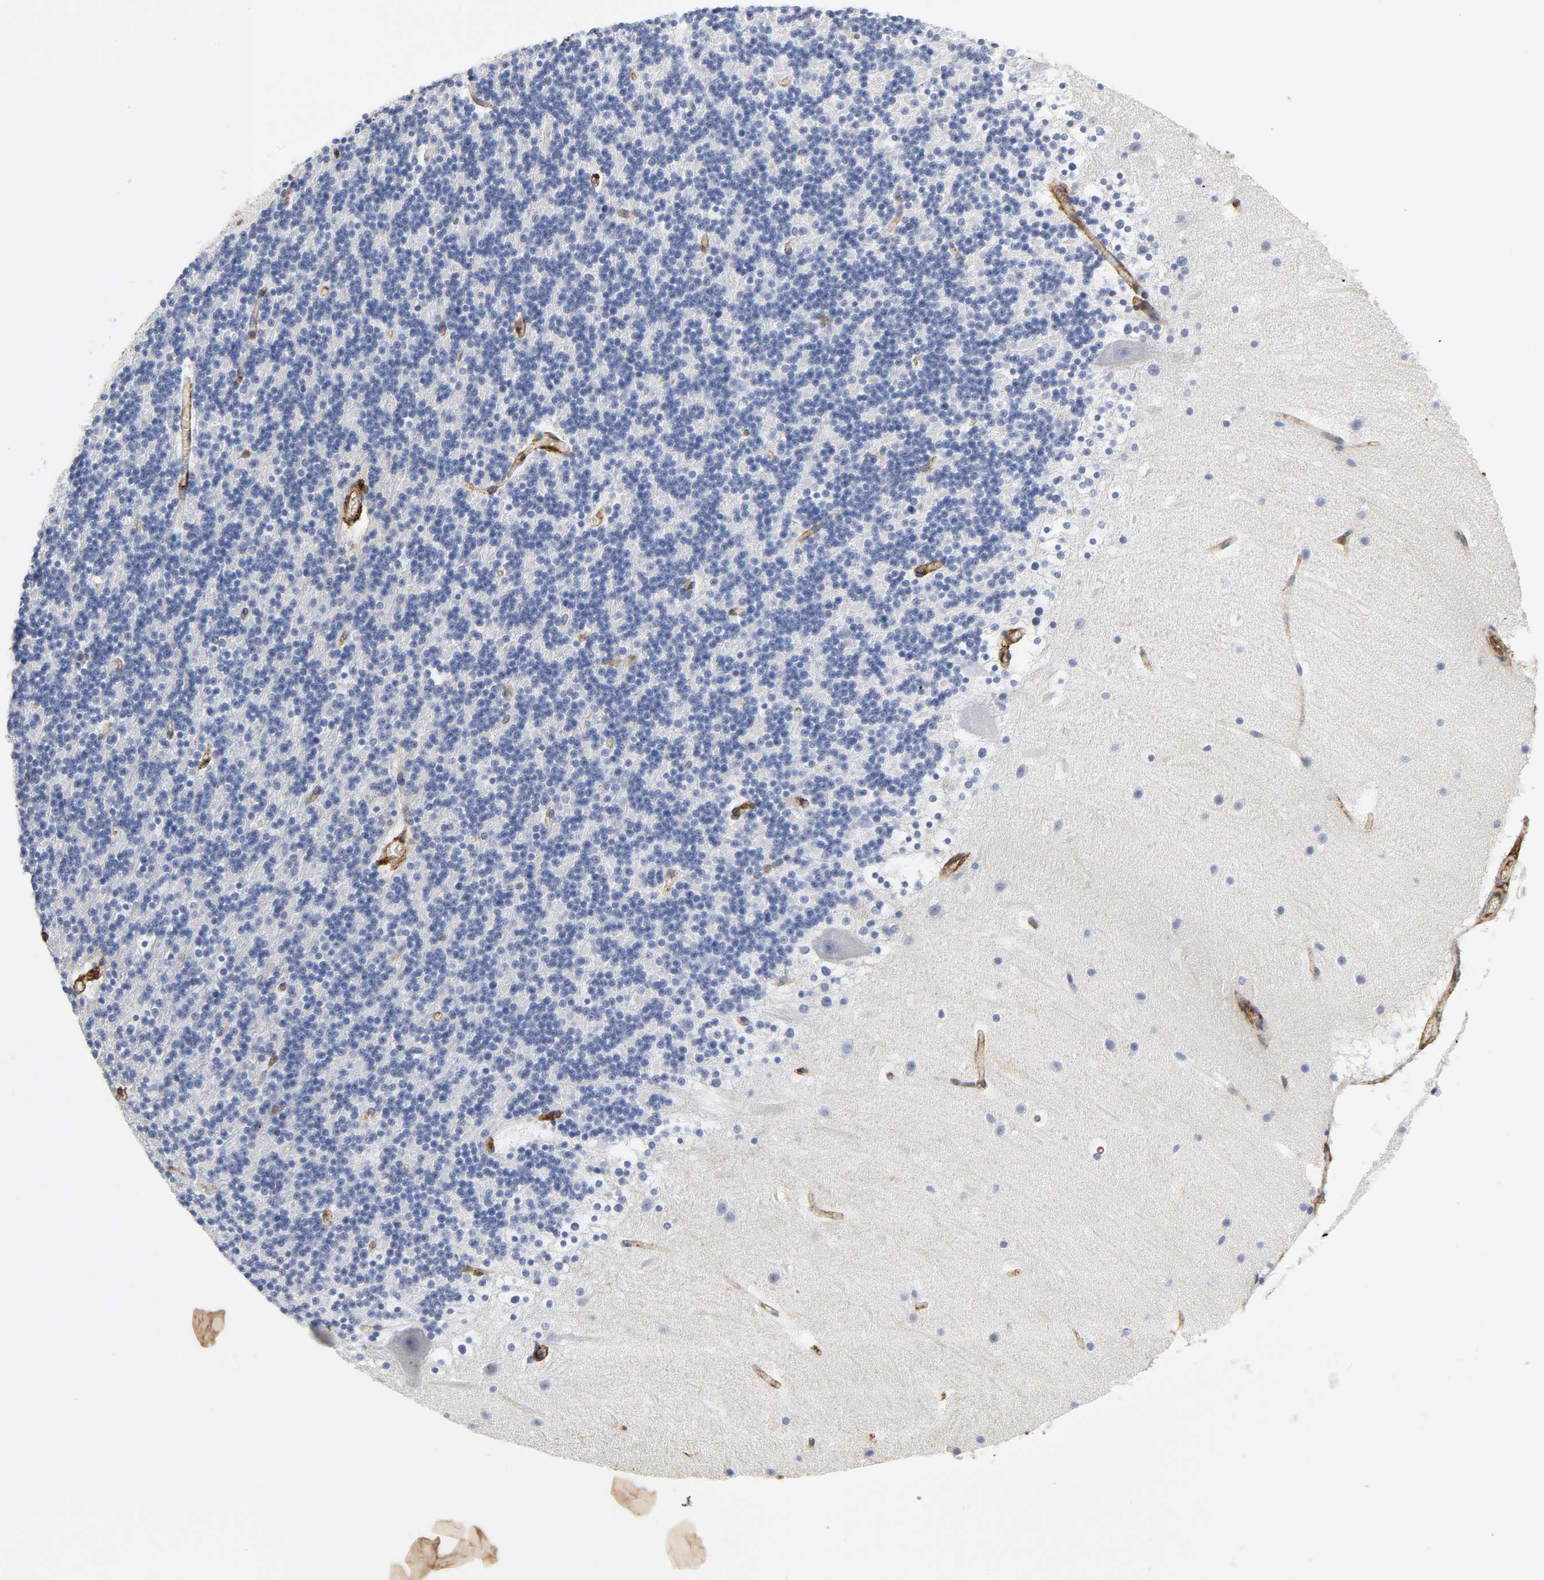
{"staining": {"intensity": "negative", "quantity": "none", "location": "none"}, "tissue": "cerebellum", "cell_type": "Cells in granular layer", "image_type": "normal", "snomed": [{"axis": "morphology", "description": "Normal tissue, NOS"}, {"axis": "topography", "description": "Cerebellum"}], "caption": "This is a micrograph of immunohistochemistry (IHC) staining of unremarkable cerebellum, which shows no staining in cells in granular layer.", "gene": "ANXA2", "patient": {"sex": "male", "age": 45}}